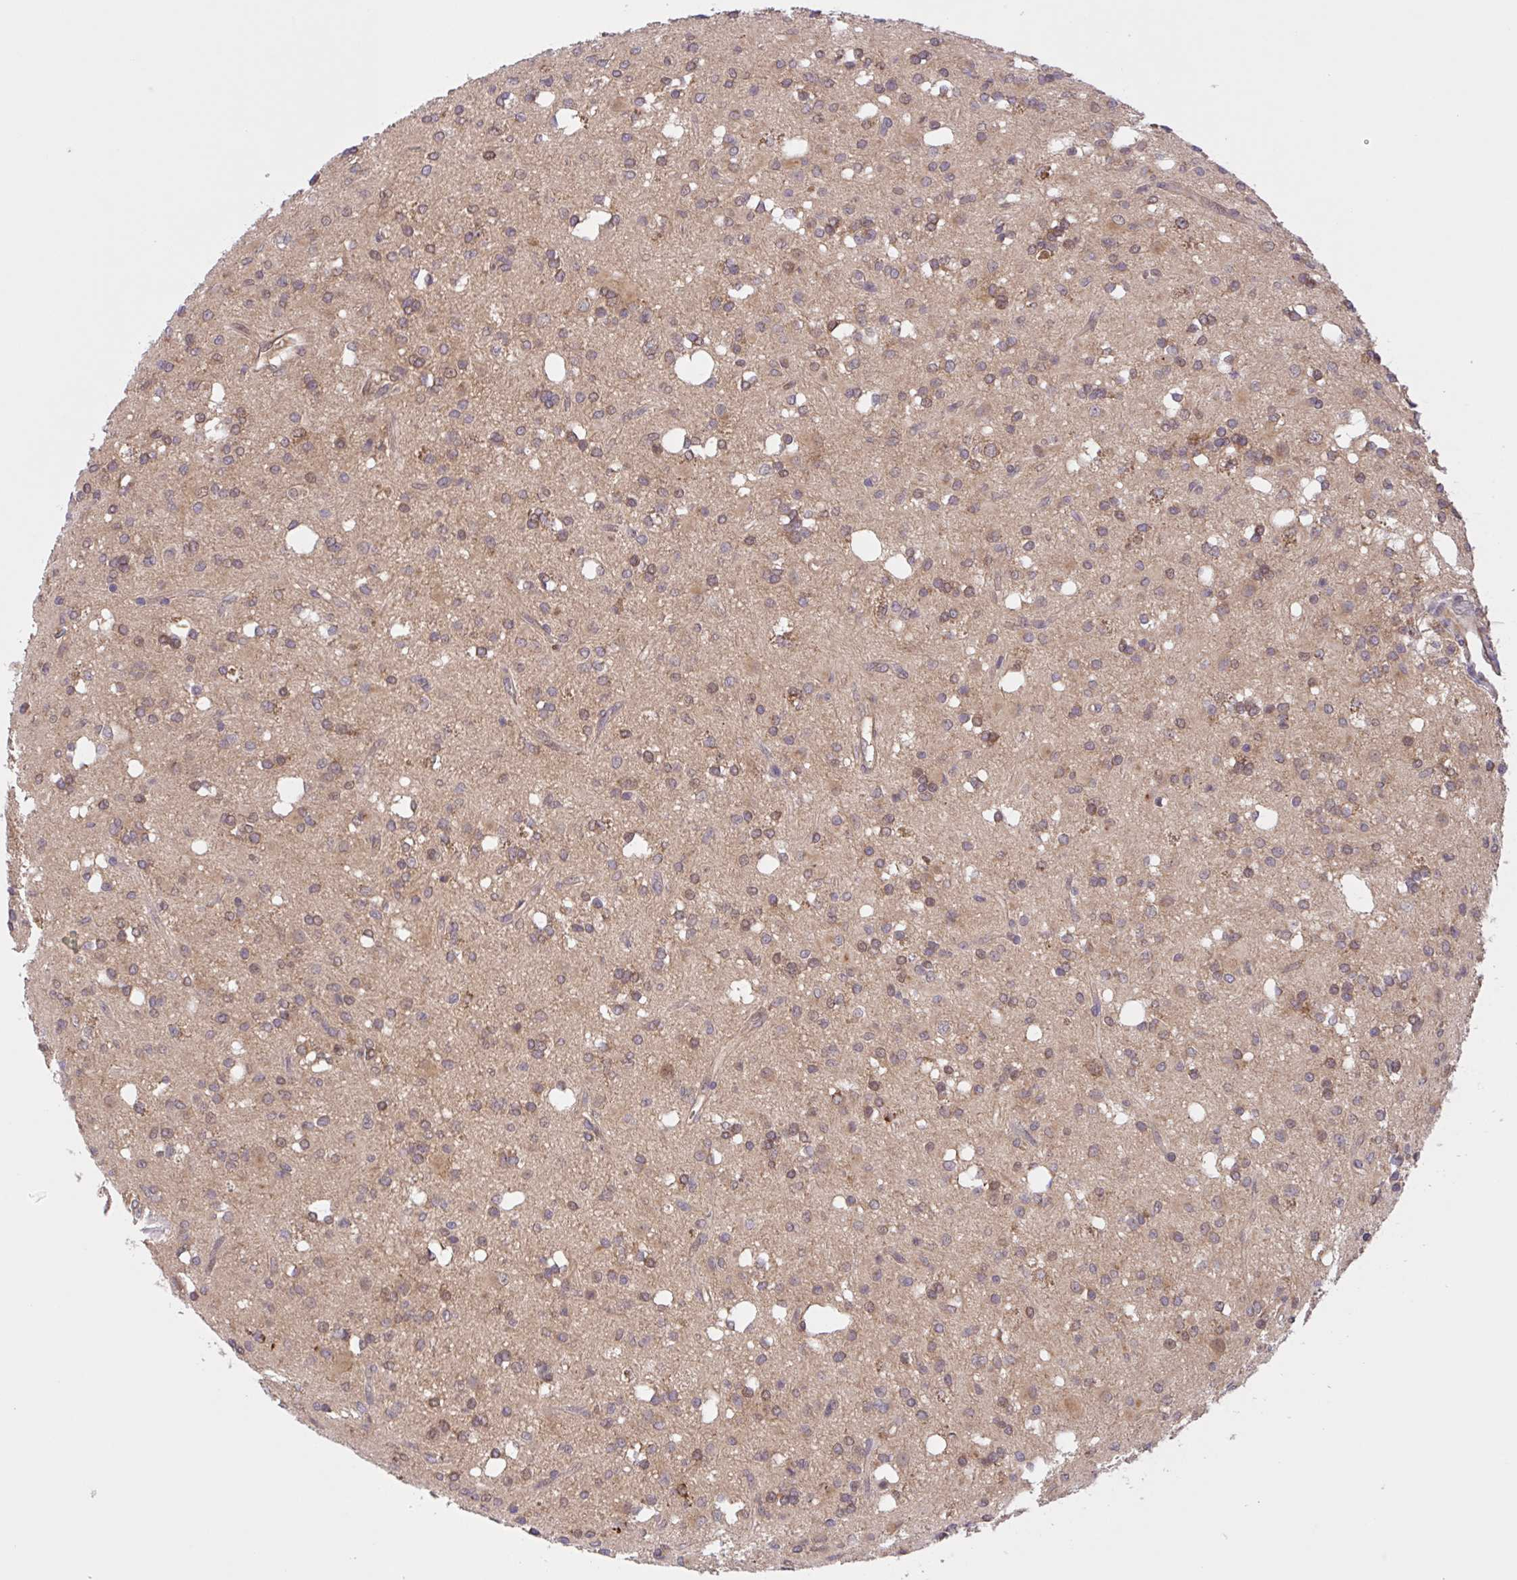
{"staining": {"intensity": "weak", "quantity": ">75%", "location": "cytoplasmic/membranous"}, "tissue": "glioma", "cell_type": "Tumor cells", "image_type": "cancer", "snomed": [{"axis": "morphology", "description": "Glioma, malignant, Low grade"}, {"axis": "topography", "description": "Brain"}], "caption": "Approximately >75% of tumor cells in human glioma display weak cytoplasmic/membranous protein positivity as visualized by brown immunohistochemical staining.", "gene": "INTS10", "patient": {"sex": "female", "age": 33}}